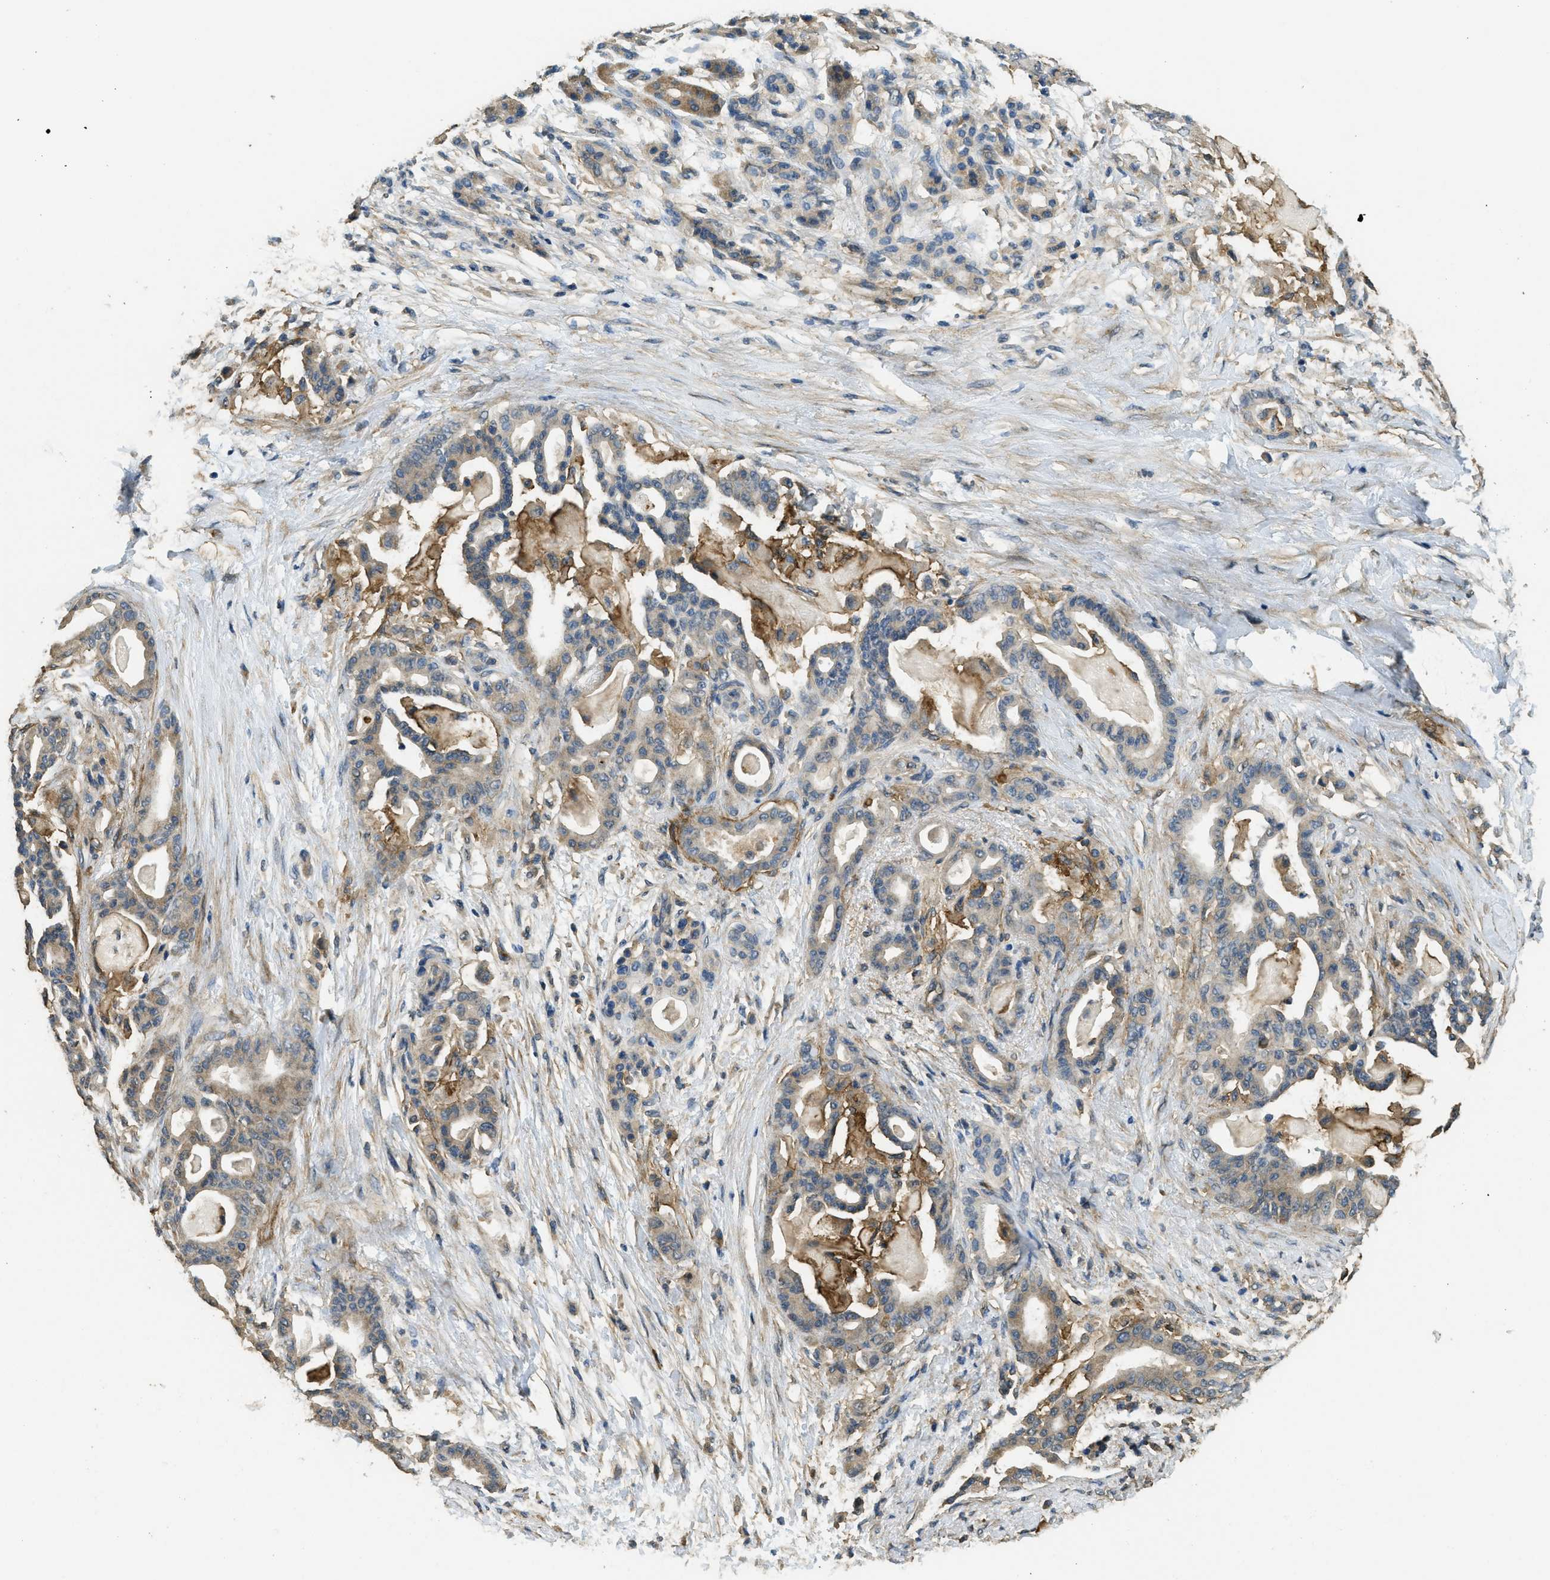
{"staining": {"intensity": "weak", "quantity": "25%-75%", "location": "cytoplasmic/membranous"}, "tissue": "pancreatic cancer", "cell_type": "Tumor cells", "image_type": "cancer", "snomed": [{"axis": "morphology", "description": "Adenocarcinoma, NOS"}, {"axis": "topography", "description": "Pancreas"}], "caption": "Protein staining by immunohistochemistry exhibits weak cytoplasmic/membranous positivity in approximately 25%-75% of tumor cells in adenocarcinoma (pancreatic).", "gene": "CD276", "patient": {"sex": "male", "age": 63}}